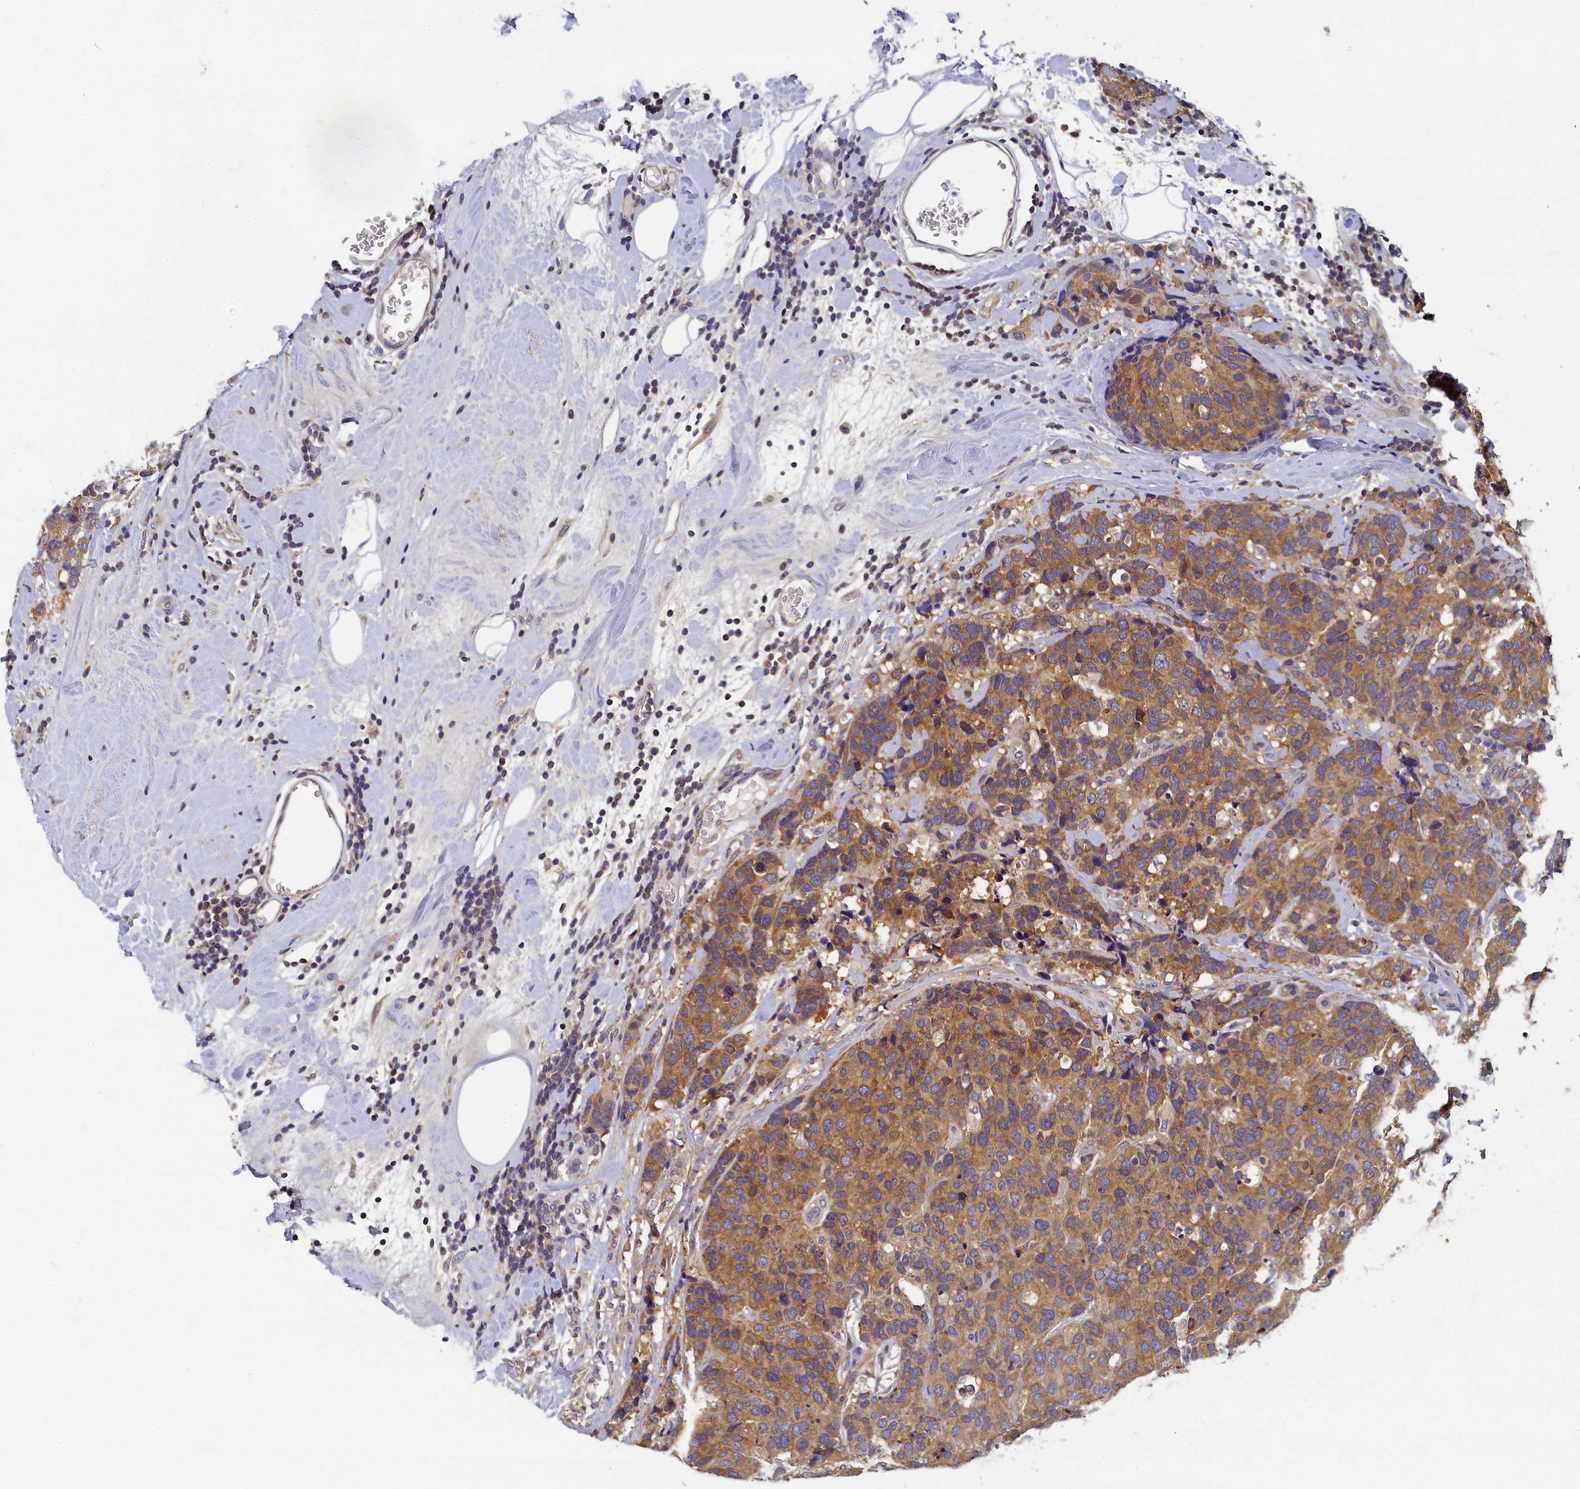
{"staining": {"intensity": "moderate", "quantity": ">75%", "location": "cytoplasmic/membranous"}, "tissue": "breast cancer", "cell_type": "Tumor cells", "image_type": "cancer", "snomed": [{"axis": "morphology", "description": "Lobular carcinoma"}, {"axis": "topography", "description": "Breast"}], "caption": "Breast cancer (lobular carcinoma) was stained to show a protein in brown. There is medium levels of moderate cytoplasmic/membranous positivity in about >75% of tumor cells. Ihc stains the protein in brown and the nuclei are stained blue.", "gene": "TBCB", "patient": {"sex": "female", "age": 59}}